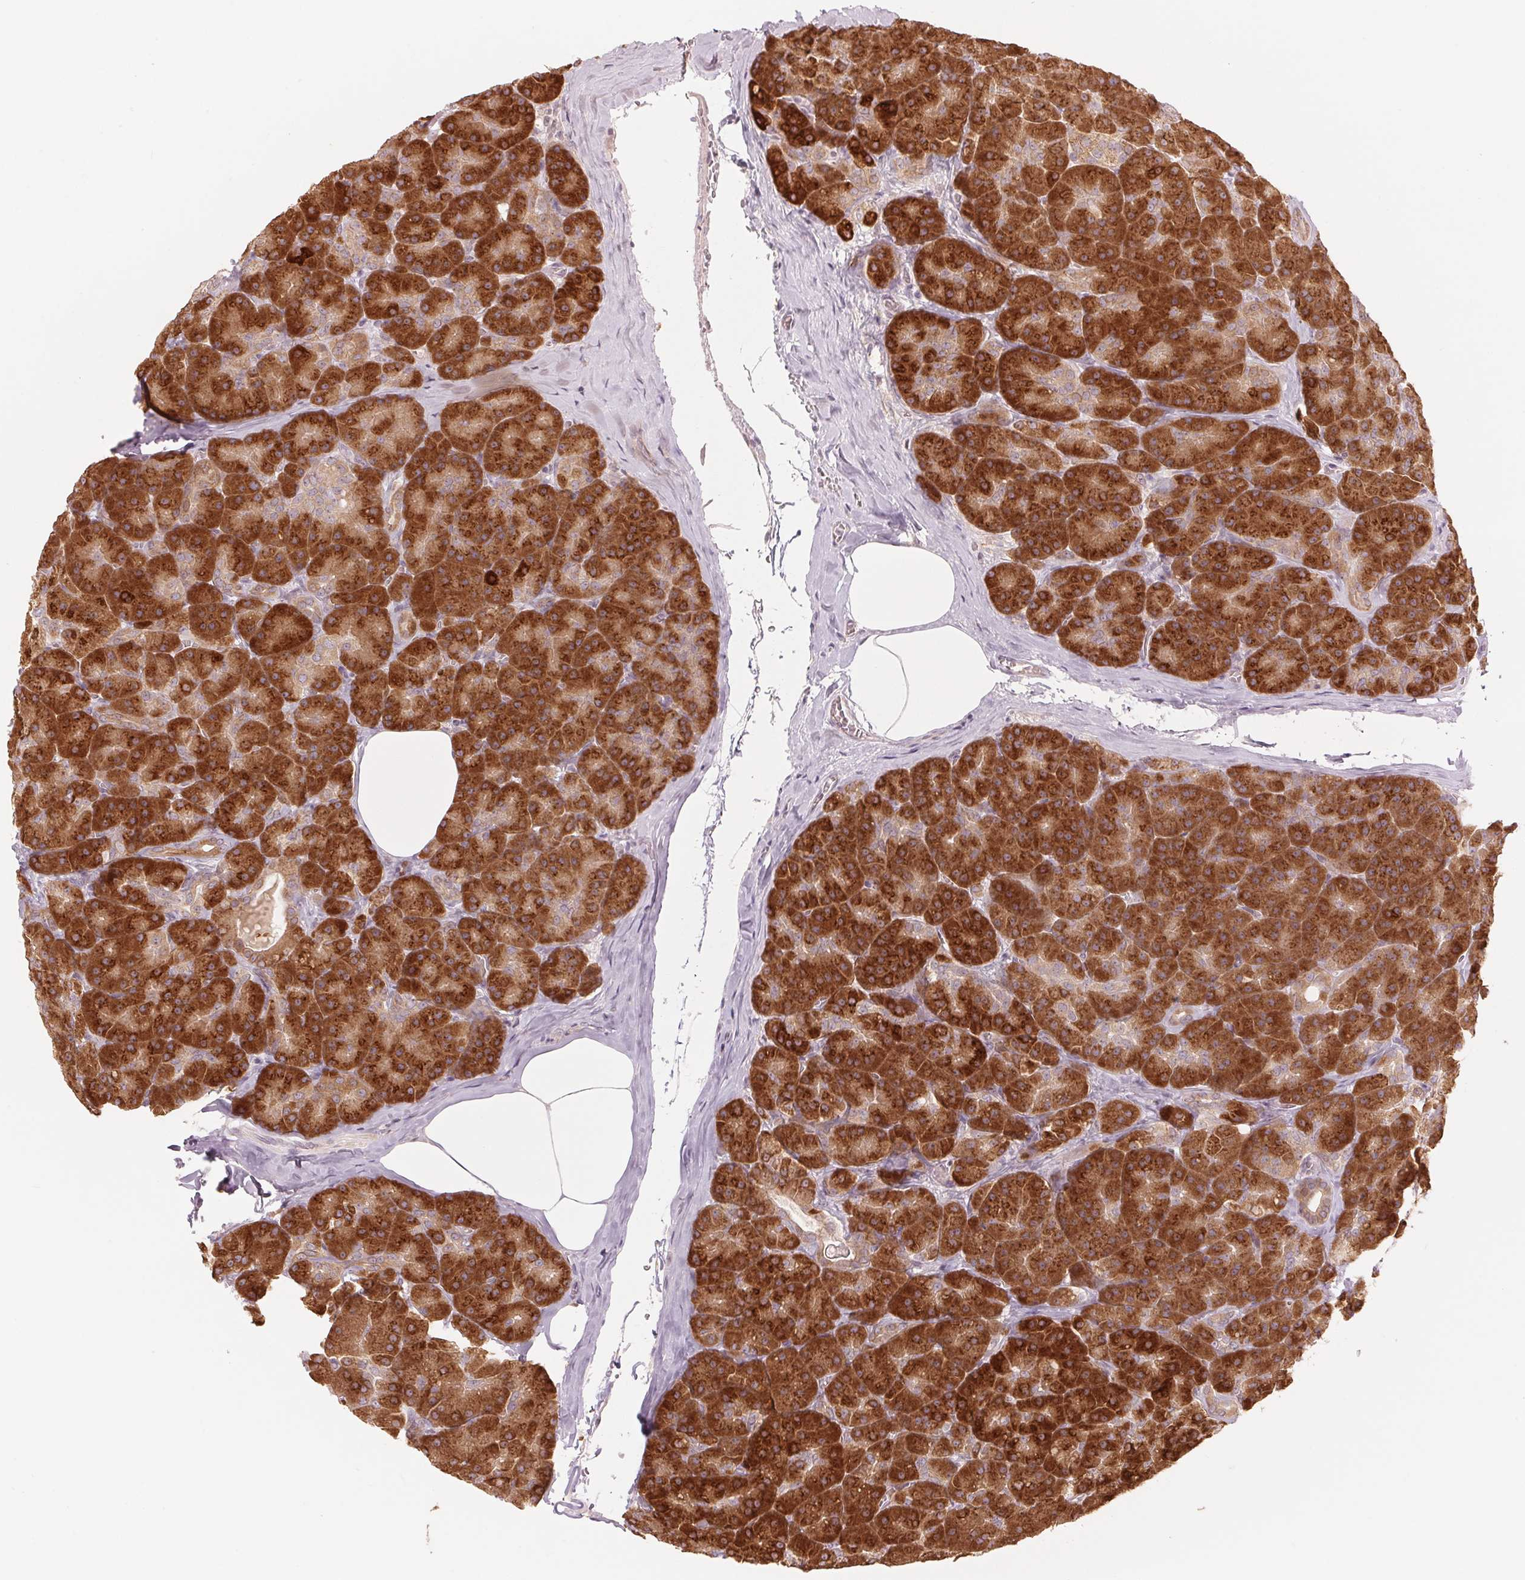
{"staining": {"intensity": "strong", "quantity": ">75%", "location": "cytoplasmic/membranous"}, "tissue": "pancreas", "cell_type": "Exocrine glandular cells", "image_type": "normal", "snomed": [{"axis": "morphology", "description": "Normal tissue, NOS"}, {"axis": "topography", "description": "Pancreas"}], "caption": "This micrograph exhibits IHC staining of benign pancreas, with high strong cytoplasmic/membranous staining in approximately >75% of exocrine glandular cells.", "gene": "TMED6", "patient": {"sex": "male", "age": 57}}